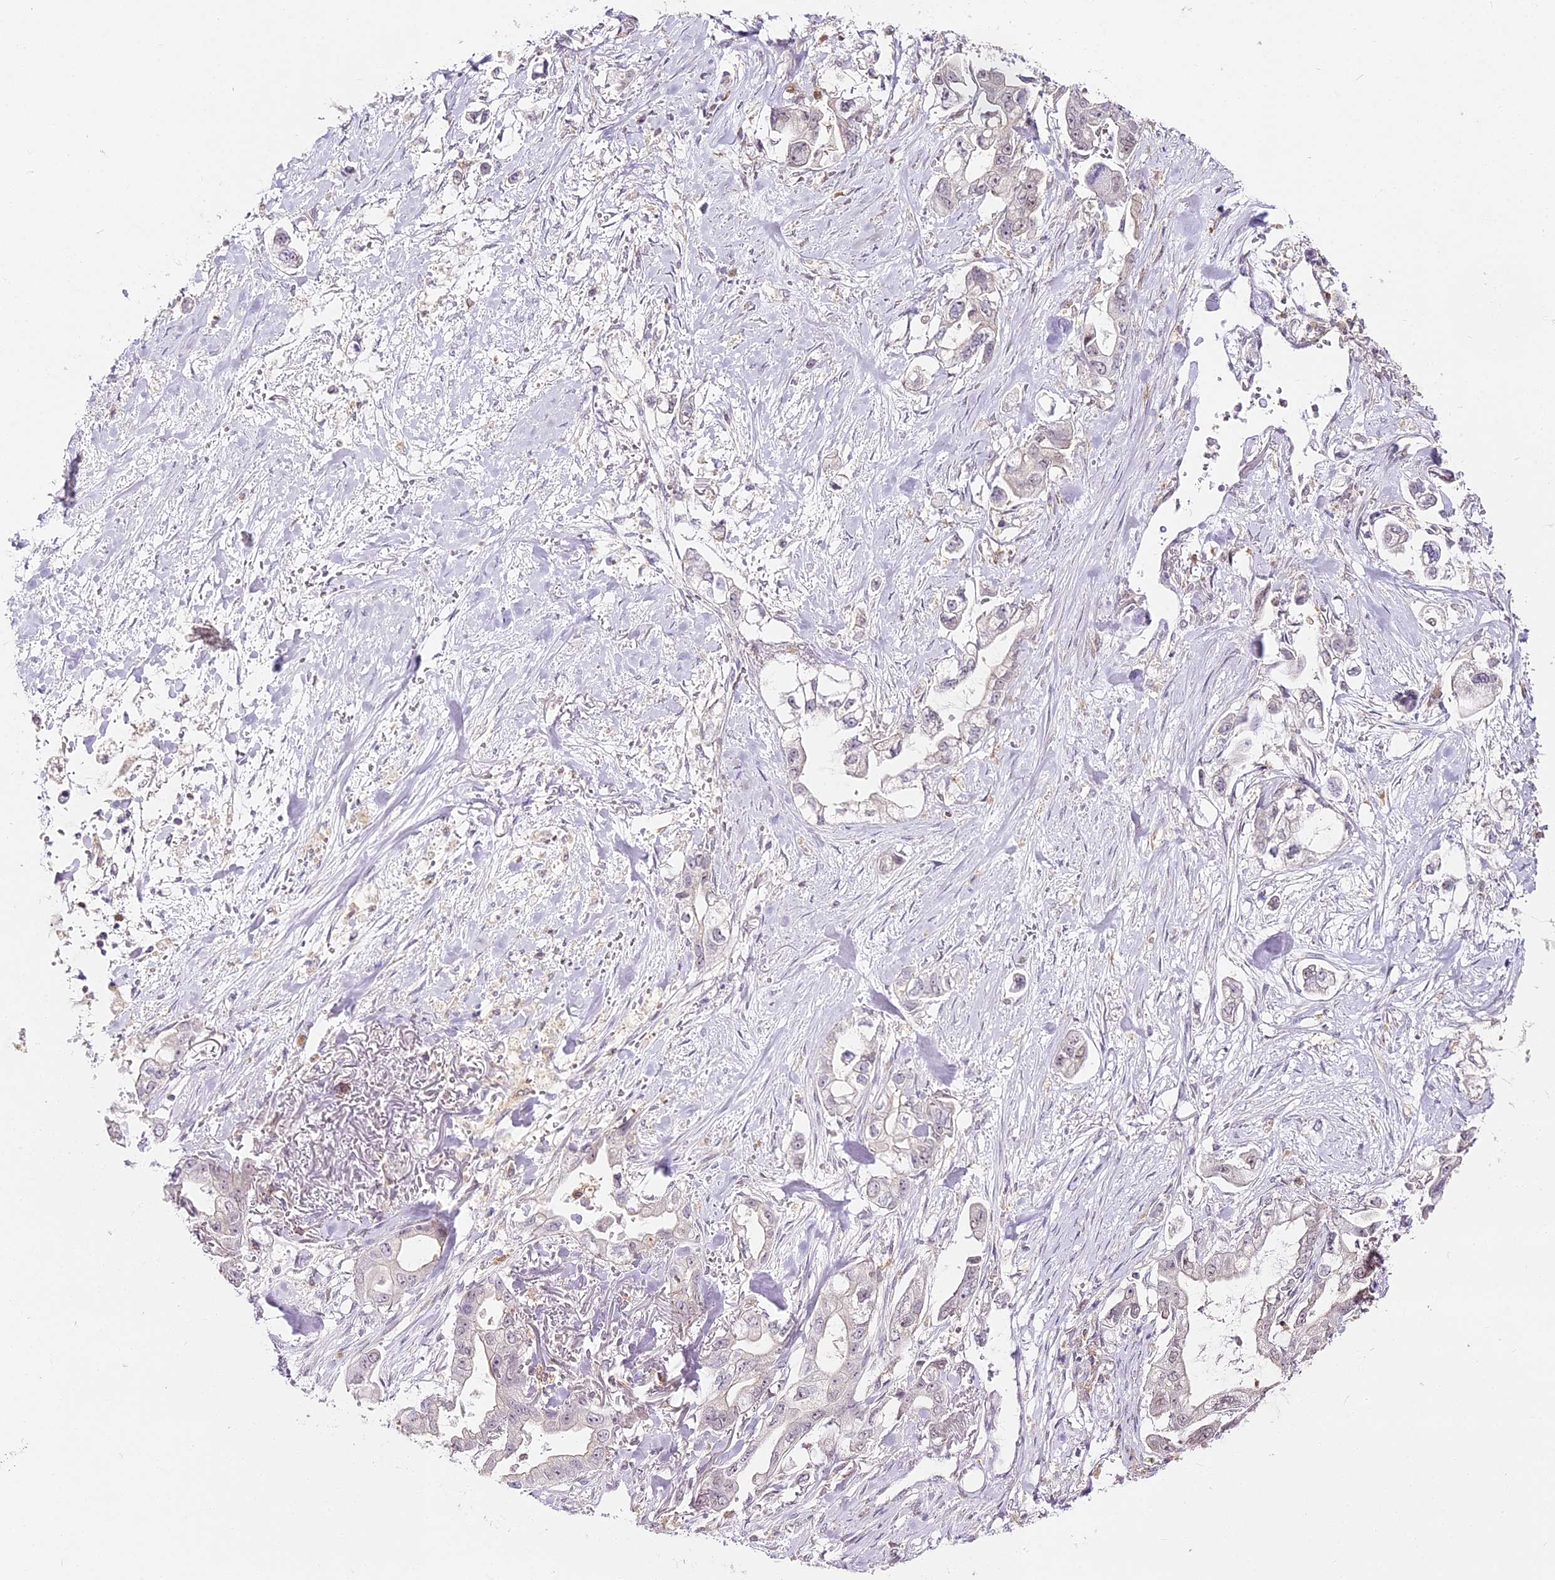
{"staining": {"intensity": "negative", "quantity": "none", "location": "none"}, "tissue": "stomach cancer", "cell_type": "Tumor cells", "image_type": "cancer", "snomed": [{"axis": "morphology", "description": "Adenocarcinoma, NOS"}, {"axis": "topography", "description": "Stomach"}], "caption": "Protein analysis of stomach cancer demonstrates no significant expression in tumor cells. Brightfield microscopy of immunohistochemistry (IHC) stained with DAB (brown) and hematoxylin (blue), captured at high magnification.", "gene": "DOCK2", "patient": {"sex": "male", "age": 62}}